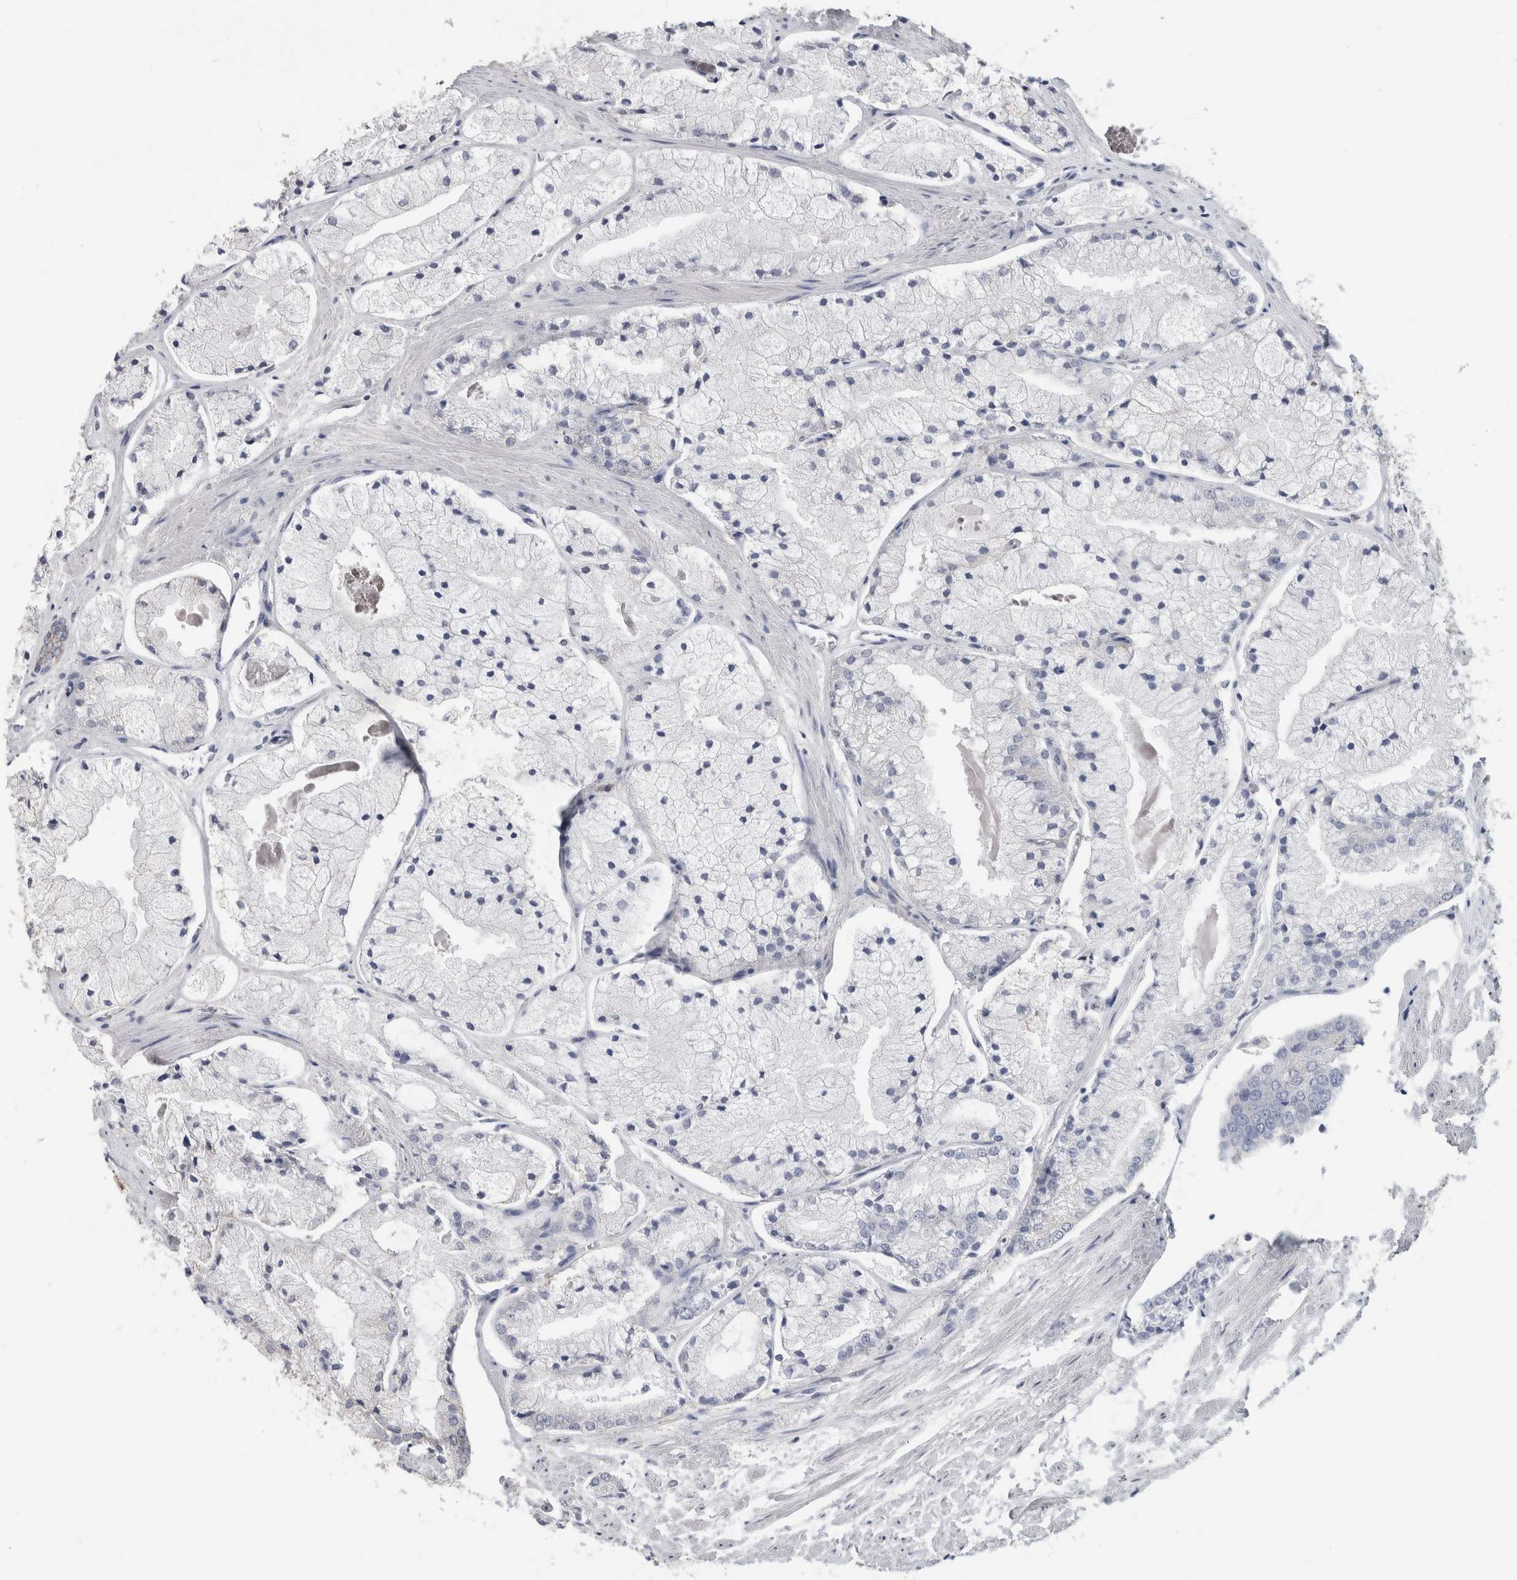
{"staining": {"intensity": "negative", "quantity": "none", "location": "none"}, "tissue": "prostate cancer", "cell_type": "Tumor cells", "image_type": "cancer", "snomed": [{"axis": "morphology", "description": "Adenocarcinoma, High grade"}, {"axis": "topography", "description": "Prostate"}], "caption": "High power microscopy histopathology image of an immunohistochemistry (IHC) photomicrograph of high-grade adenocarcinoma (prostate), revealing no significant staining in tumor cells.", "gene": "CNTFR", "patient": {"sex": "male", "age": 50}}